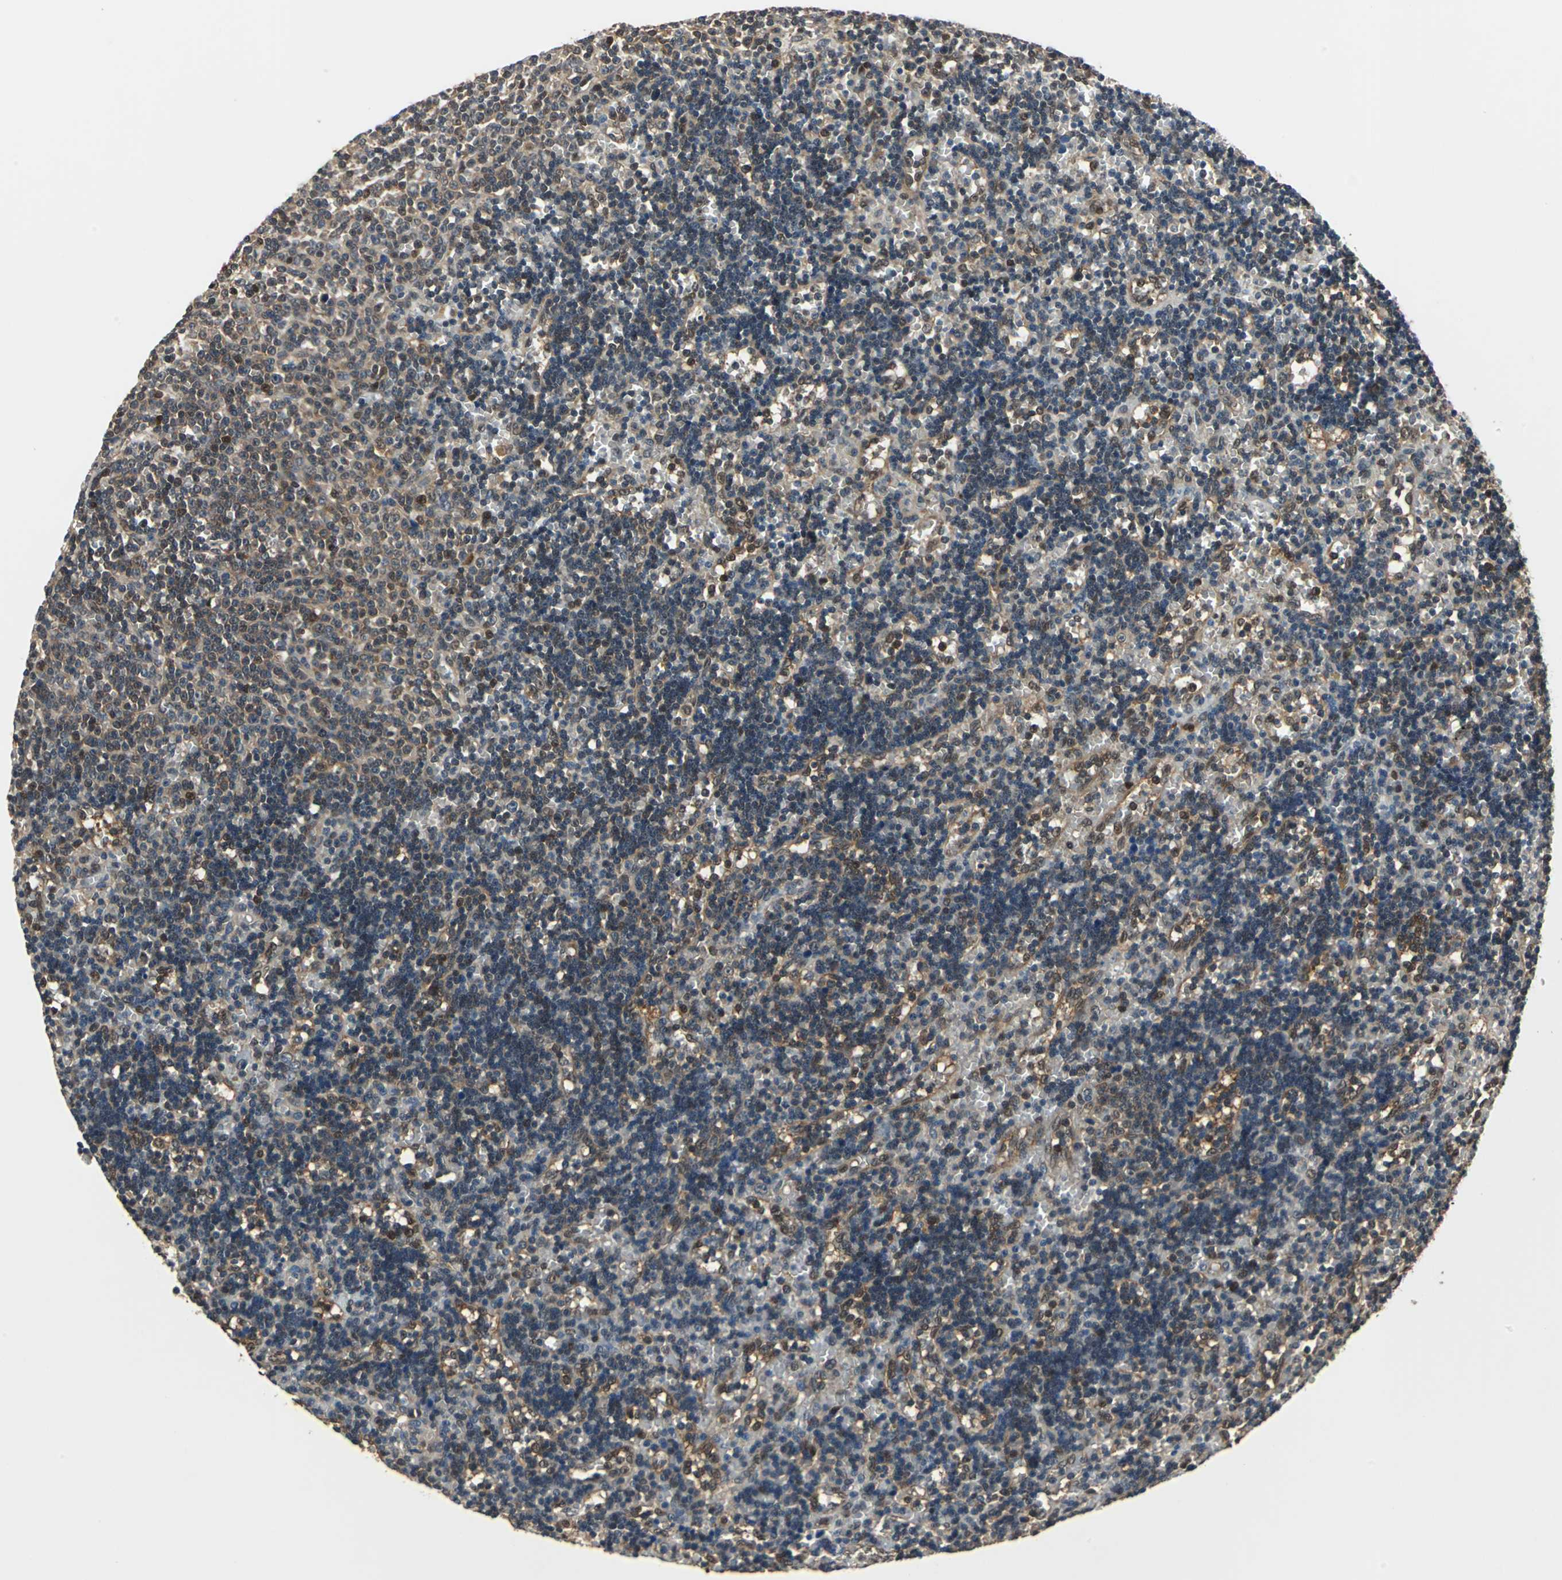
{"staining": {"intensity": "weak", "quantity": "25%-75%", "location": "cytoplasmic/membranous,nuclear"}, "tissue": "lymphoma", "cell_type": "Tumor cells", "image_type": "cancer", "snomed": [{"axis": "morphology", "description": "Malignant lymphoma, non-Hodgkin's type, Low grade"}, {"axis": "topography", "description": "Spleen"}], "caption": "Immunohistochemical staining of human low-grade malignant lymphoma, non-Hodgkin's type shows low levels of weak cytoplasmic/membranous and nuclear protein expression in approximately 25%-75% of tumor cells. (Brightfield microscopy of DAB IHC at high magnification).", "gene": "PSME1", "patient": {"sex": "male", "age": 60}}